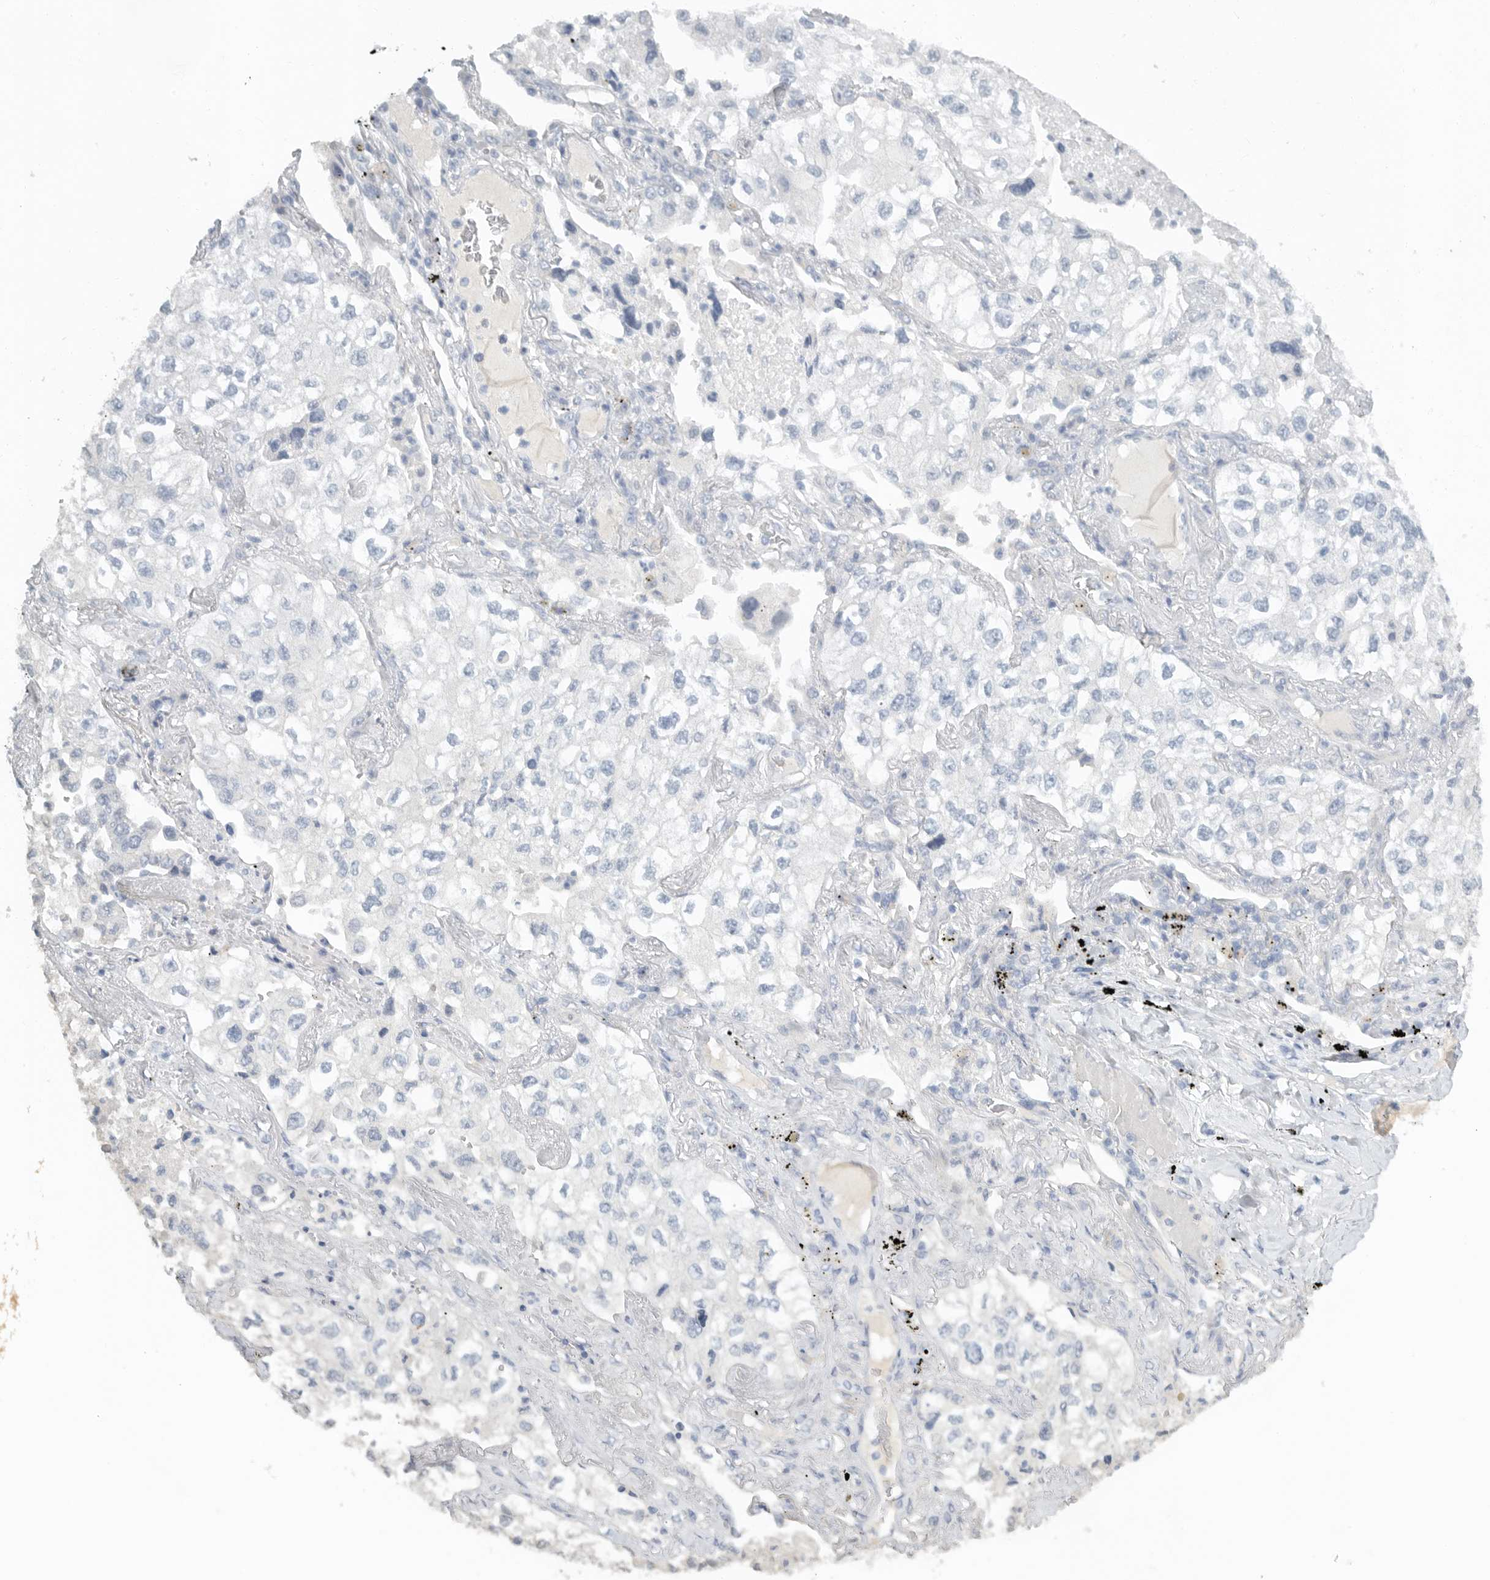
{"staining": {"intensity": "negative", "quantity": "none", "location": "none"}, "tissue": "lung cancer", "cell_type": "Tumor cells", "image_type": "cancer", "snomed": [{"axis": "morphology", "description": "Adenocarcinoma, NOS"}, {"axis": "topography", "description": "Lung"}], "caption": "Immunohistochemical staining of lung cancer (adenocarcinoma) demonstrates no significant staining in tumor cells.", "gene": "PAM", "patient": {"sex": "male", "age": 63}}